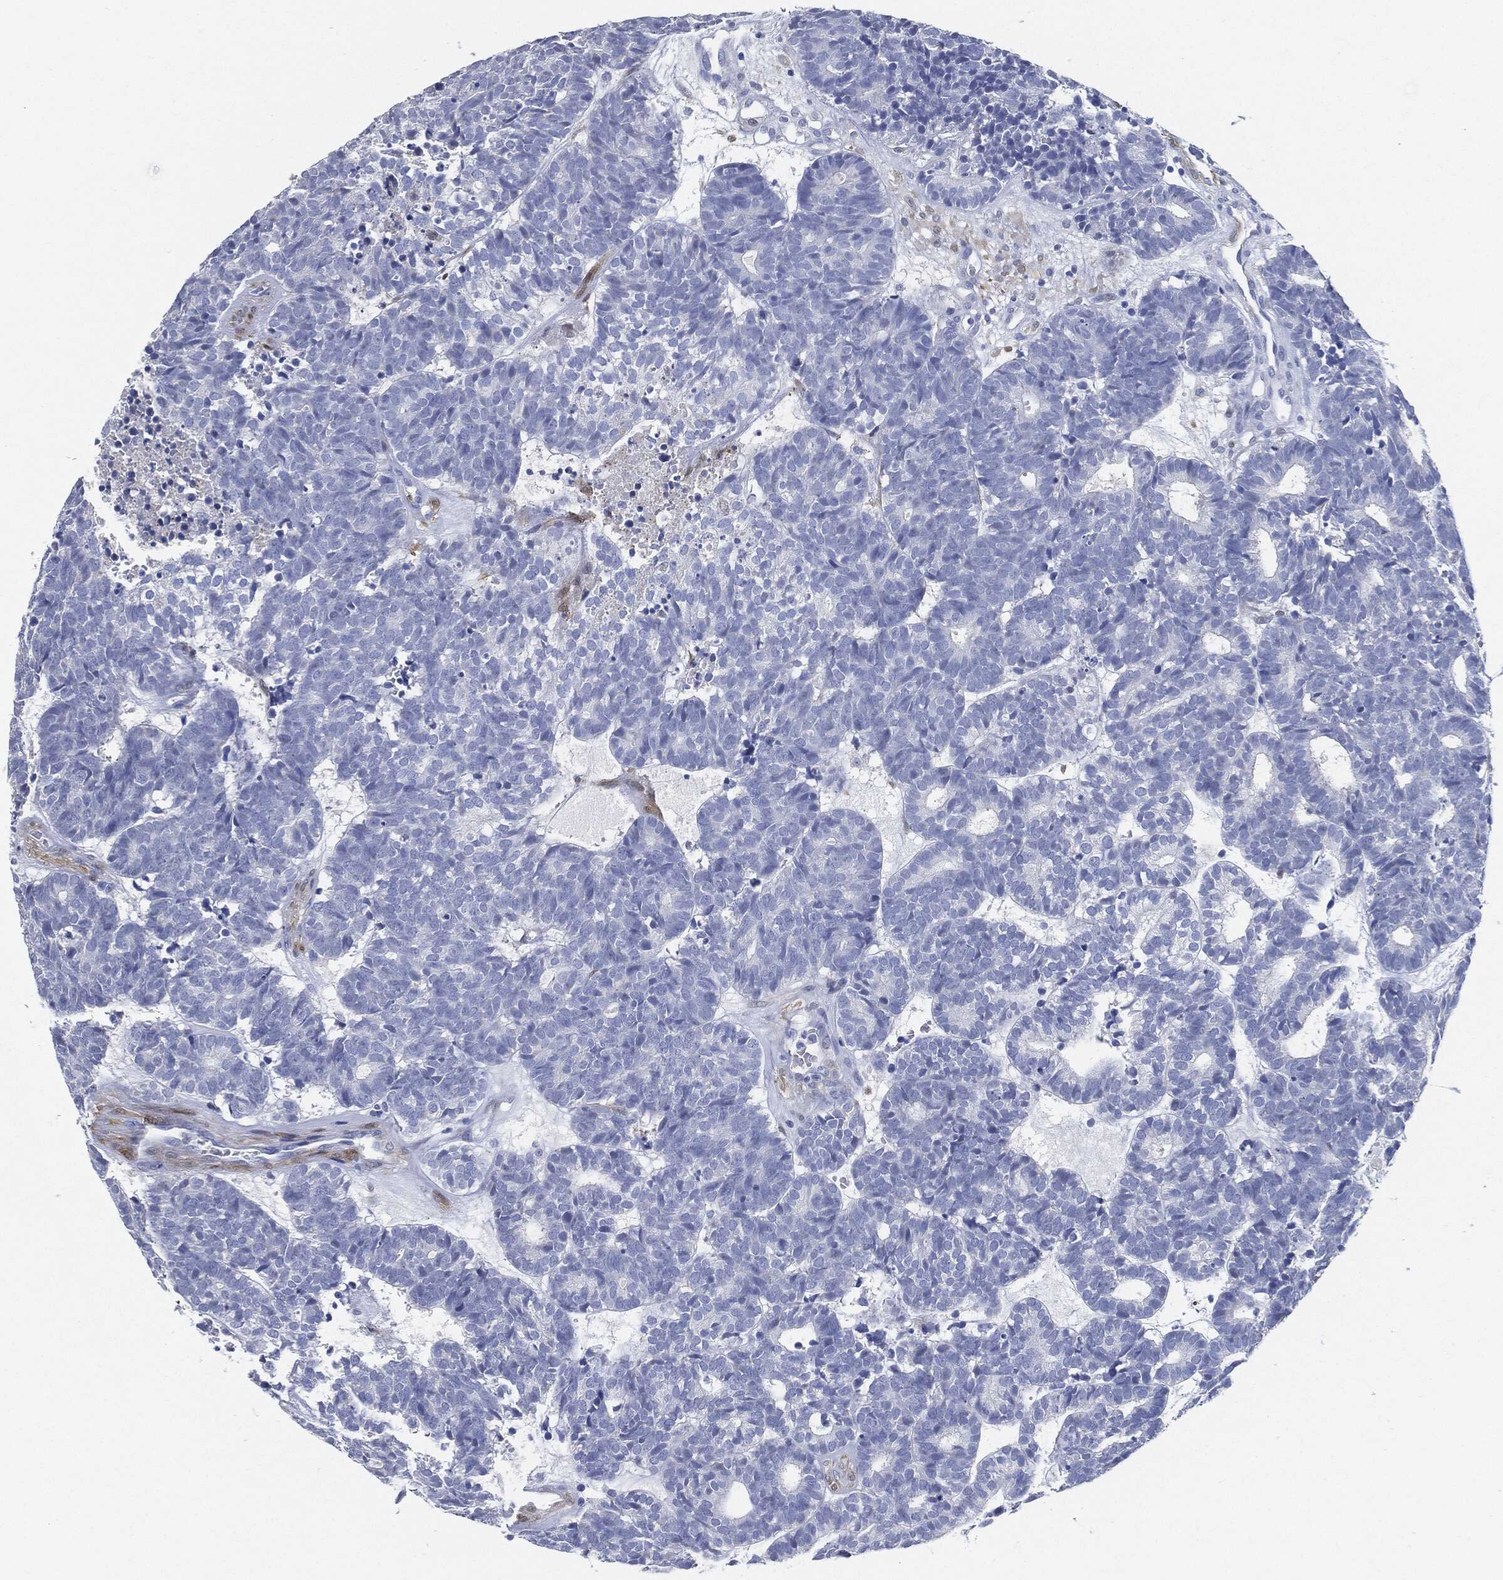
{"staining": {"intensity": "negative", "quantity": "none", "location": "none"}, "tissue": "head and neck cancer", "cell_type": "Tumor cells", "image_type": "cancer", "snomed": [{"axis": "morphology", "description": "Adenocarcinoma, NOS"}, {"axis": "topography", "description": "Head-Neck"}], "caption": "Immunohistochemistry (IHC) photomicrograph of human head and neck adenocarcinoma stained for a protein (brown), which shows no expression in tumor cells.", "gene": "TAGLN", "patient": {"sex": "female", "age": 81}}